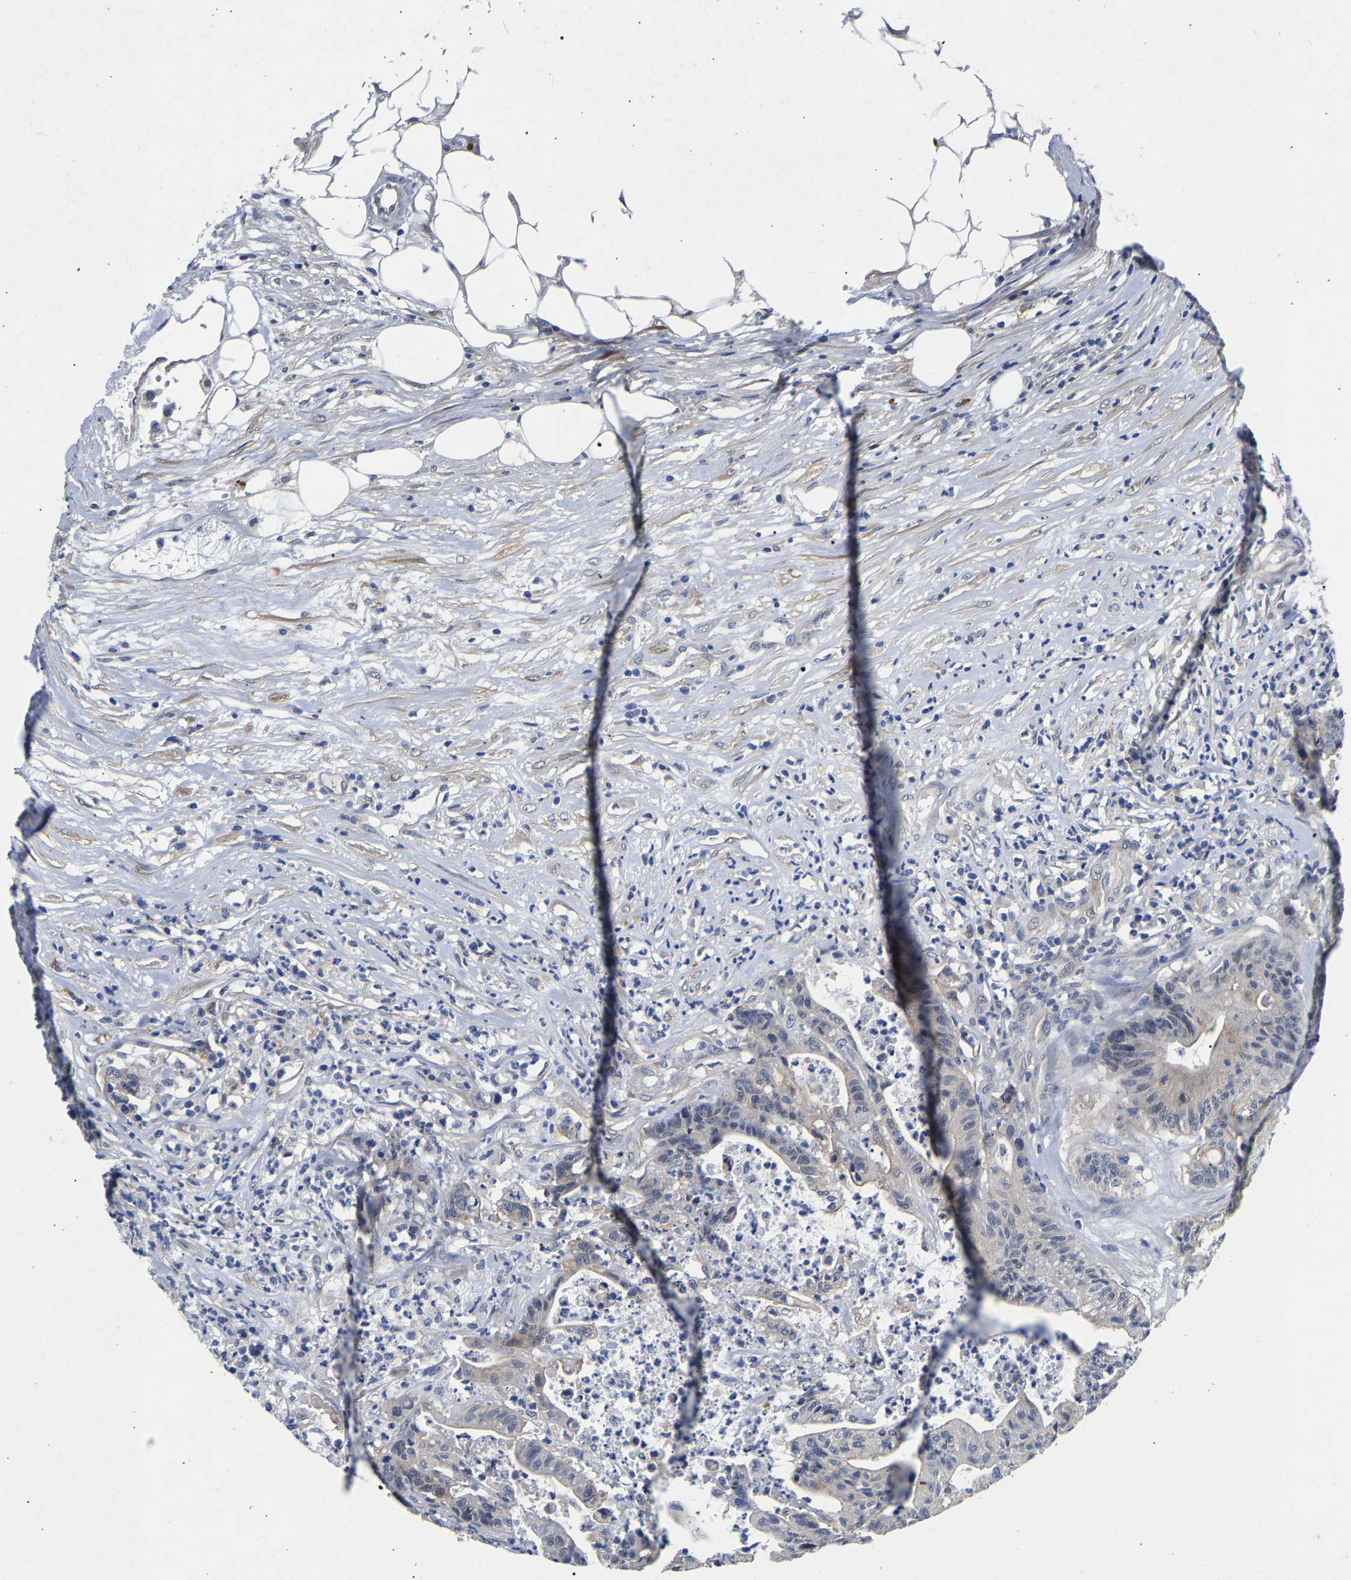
{"staining": {"intensity": "negative", "quantity": "none", "location": "none"}, "tissue": "colorectal cancer", "cell_type": "Tumor cells", "image_type": "cancer", "snomed": [{"axis": "morphology", "description": "Adenocarcinoma, NOS"}, {"axis": "topography", "description": "Colon"}], "caption": "DAB (3,3'-diaminobenzidine) immunohistochemical staining of colorectal cancer exhibits no significant staining in tumor cells.", "gene": "CCDC6", "patient": {"sex": "female", "age": 84}}